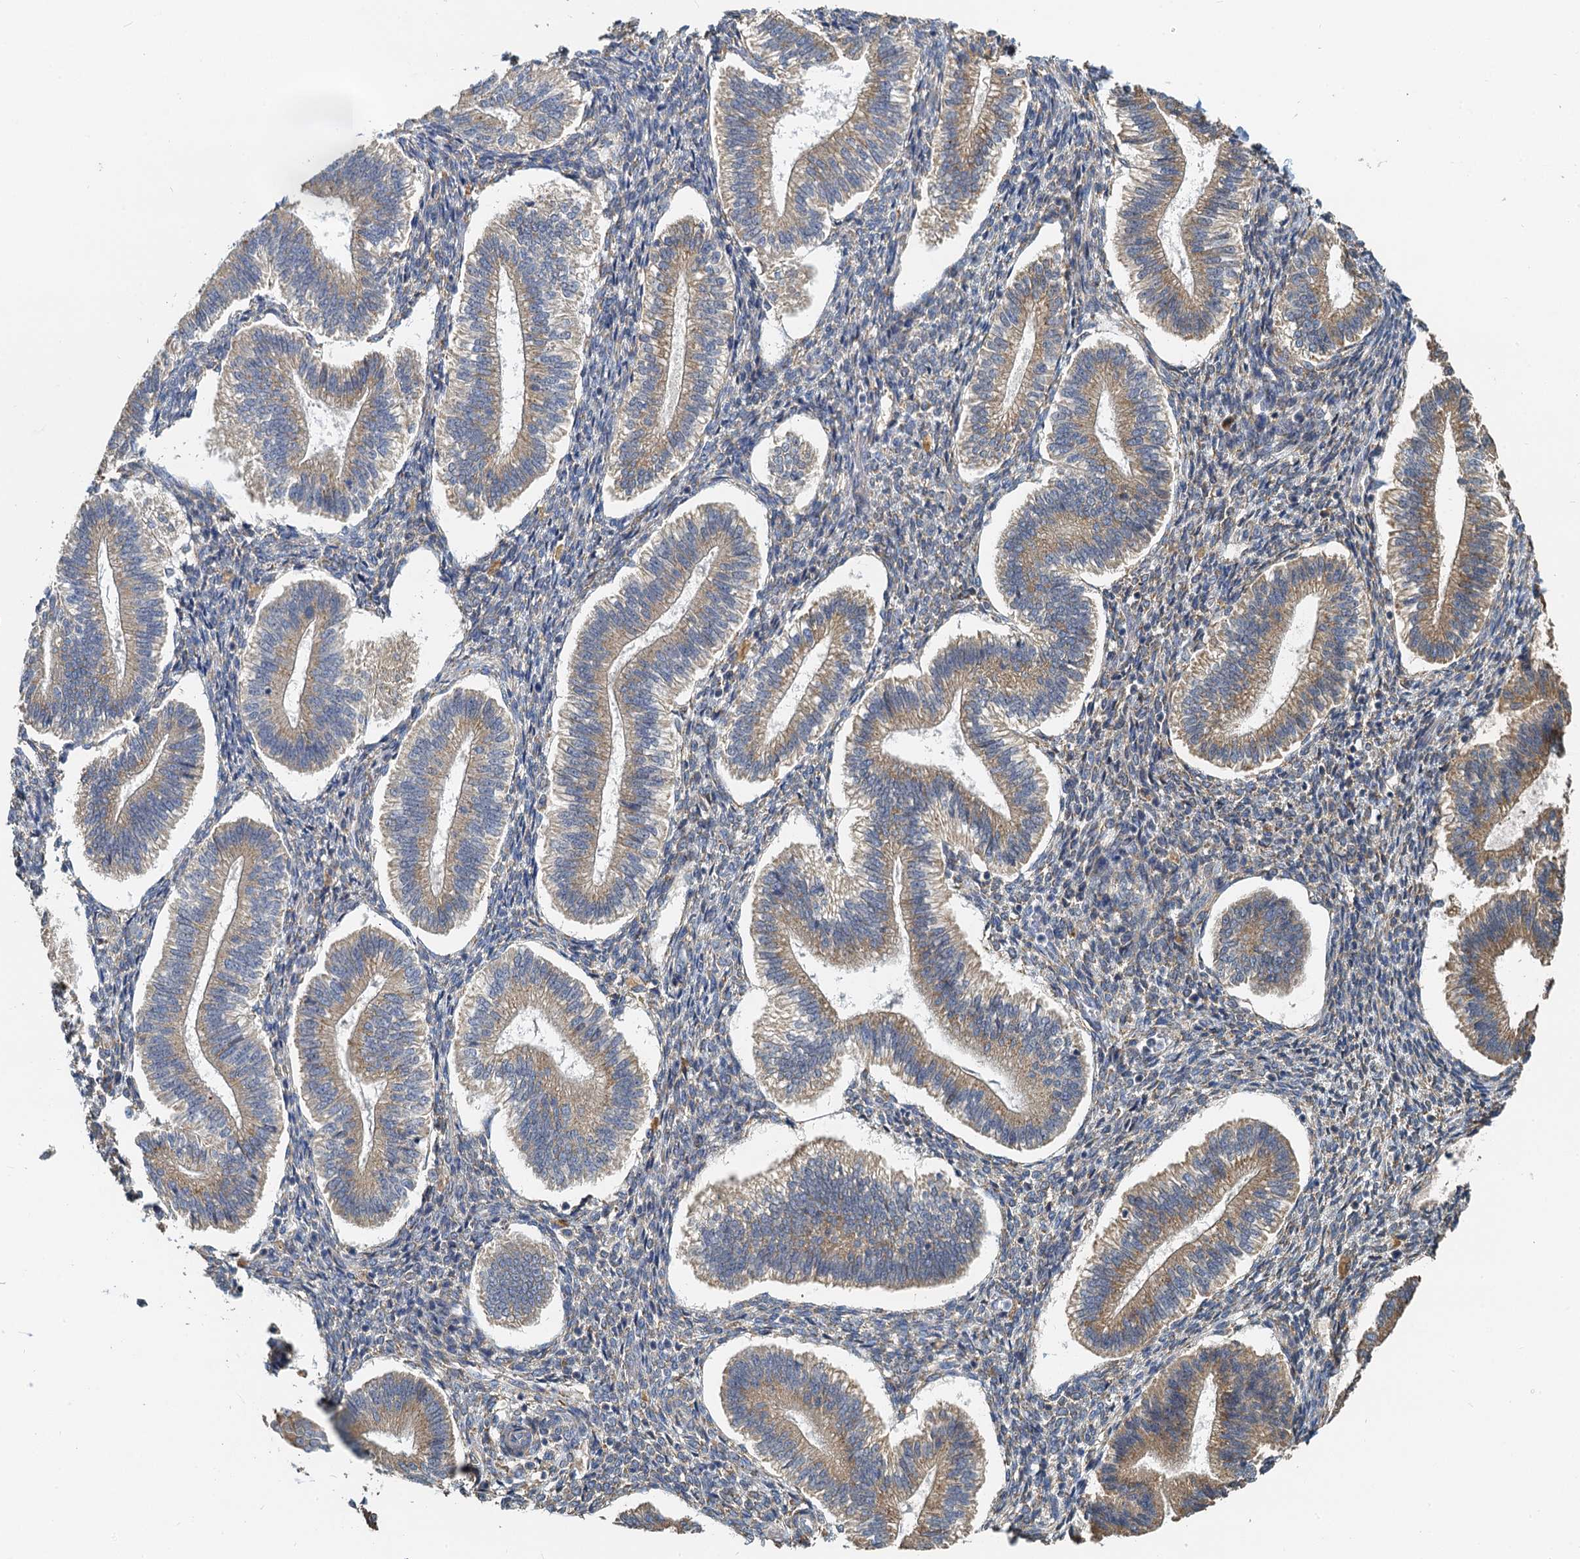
{"staining": {"intensity": "weak", "quantity": "25%-75%", "location": "cytoplasmic/membranous"}, "tissue": "endometrium", "cell_type": "Cells in endometrial stroma", "image_type": "normal", "snomed": [{"axis": "morphology", "description": "Normal tissue, NOS"}, {"axis": "topography", "description": "Endometrium"}], "caption": "A brown stain highlights weak cytoplasmic/membranous staining of a protein in cells in endometrial stroma of normal human endometrium. The staining was performed using DAB to visualize the protein expression in brown, while the nuclei were stained in blue with hematoxylin (Magnification: 20x).", "gene": "NKAPD1", "patient": {"sex": "female", "age": 25}}